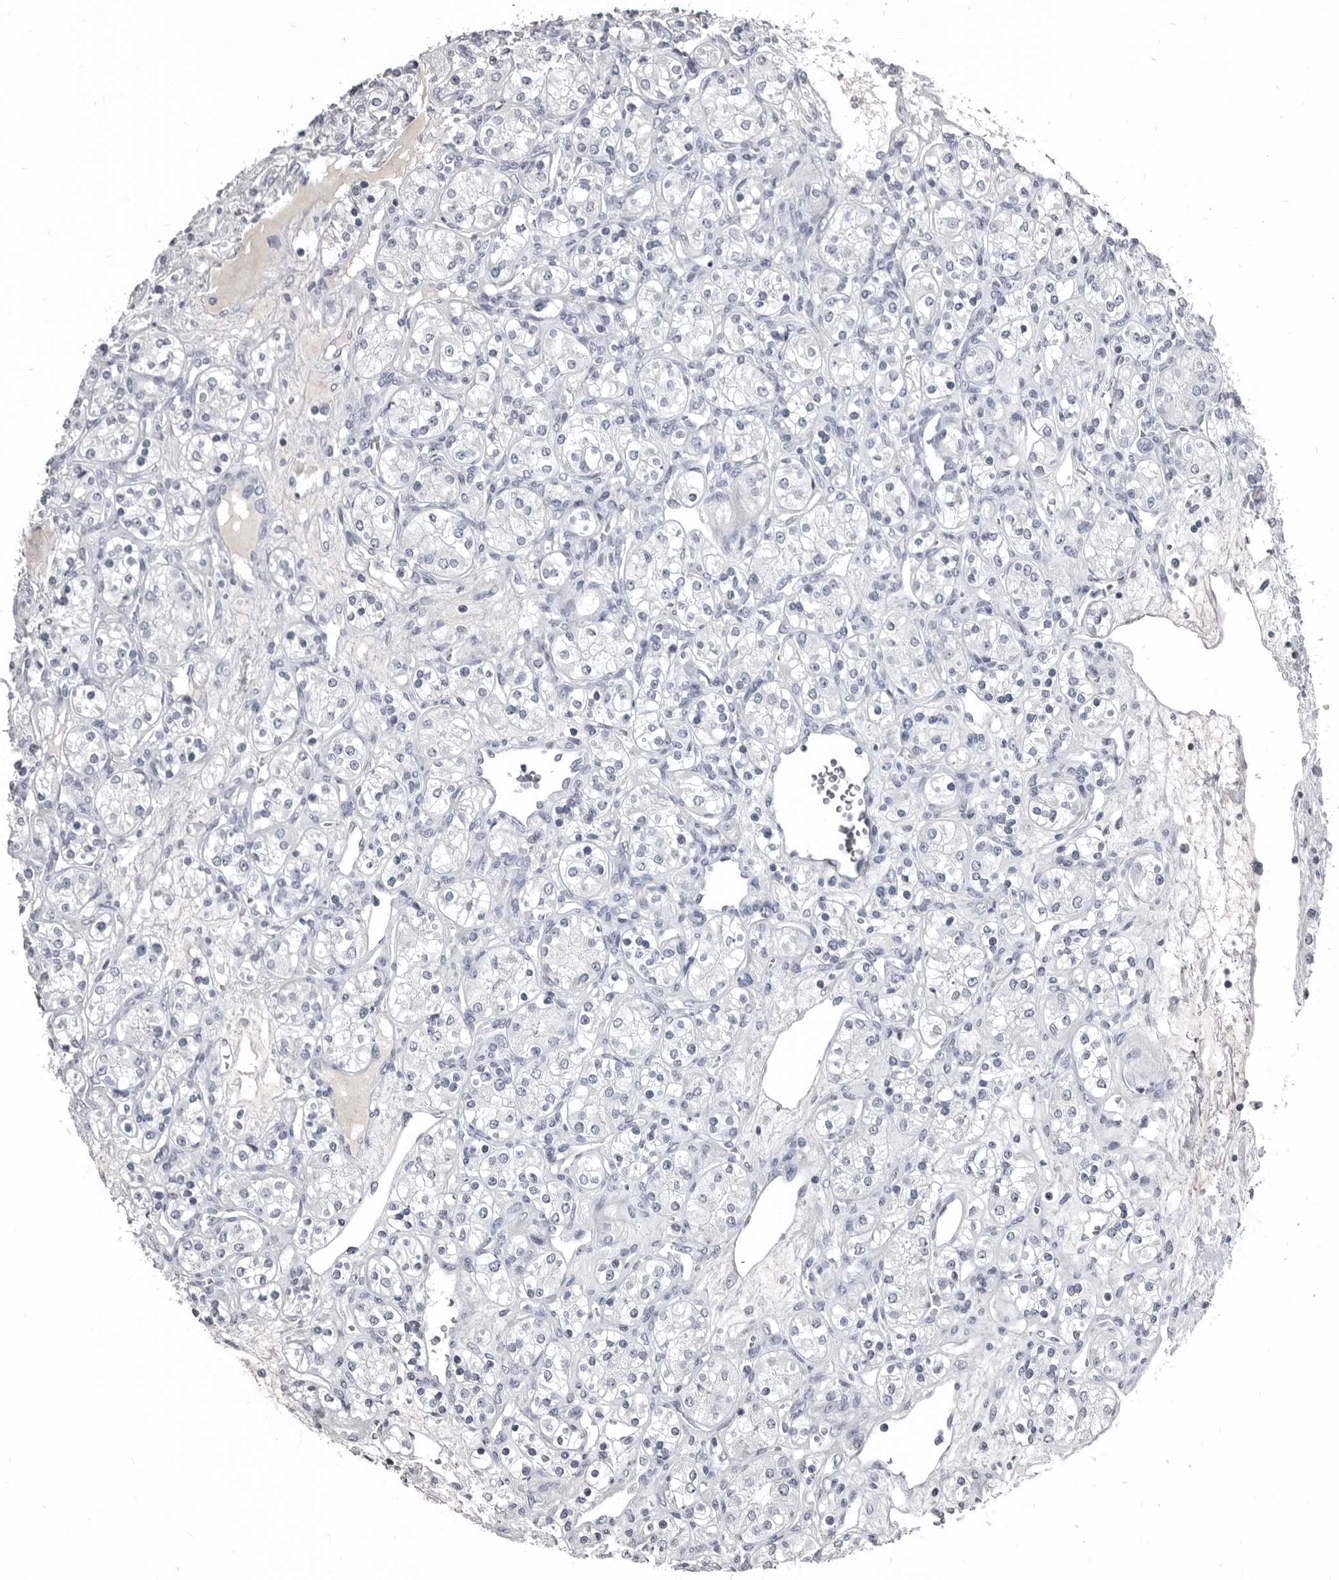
{"staining": {"intensity": "negative", "quantity": "none", "location": "none"}, "tissue": "renal cancer", "cell_type": "Tumor cells", "image_type": "cancer", "snomed": [{"axis": "morphology", "description": "Adenocarcinoma, NOS"}, {"axis": "topography", "description": "Kidney"}], "caption": "Immunohistochemical staining of adenocarcinoma (renal) shows no significant expression in tumor cells.", "gene": "GREB1", "patient": {"sex": "male", "age": 77}}